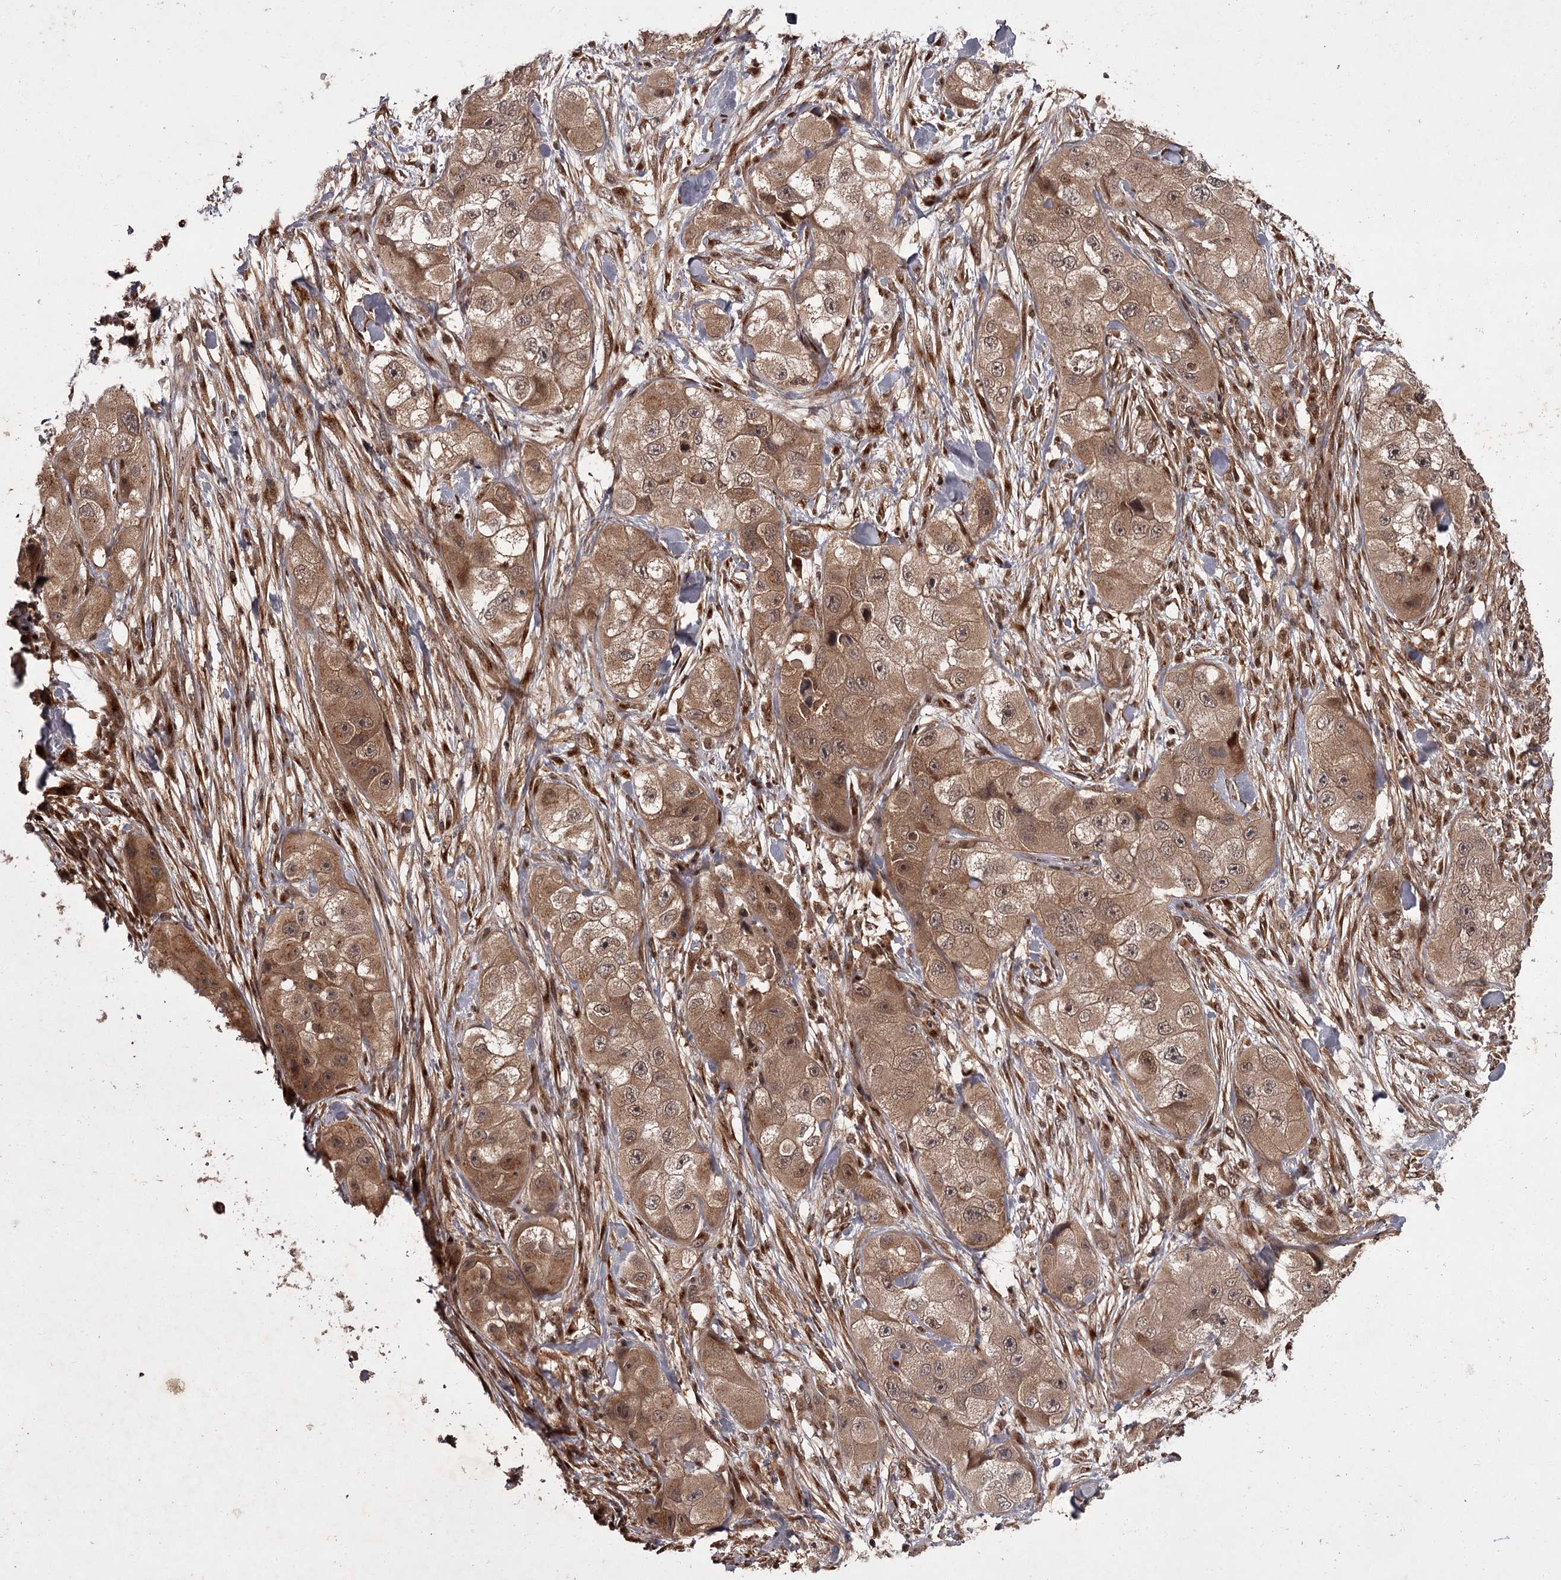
{"staining": {"intensity": "moderate", "quantity": ">75%", "location": "cytoplasmic/membranous"}, "tissue": "skin cancer", "cell_type": "Tumor cells", "image_type": "cancer", "snomed": [{"axis": "morphology", "description": "Squamous cell carcinoma, NOS"}, {"axis": "topography", "description": "Skin"}, {"axis": "topography", "description": "Subcutis"}], "caption": "Immunohistochemical staining of human skin cancer (squamous cell carcinoma) demonstrates medium levels of moderate cytoplasmic/membranous expression in approximately >75% of tumor cells. (Stains: DAB (3,3'-diaminobenzidine) in brown, nuclei in blue, Microscopy: brightfield microscopy at high magnification).", "gene": "TBC1D23", "patient": {"sex": "male", "age": 73}}